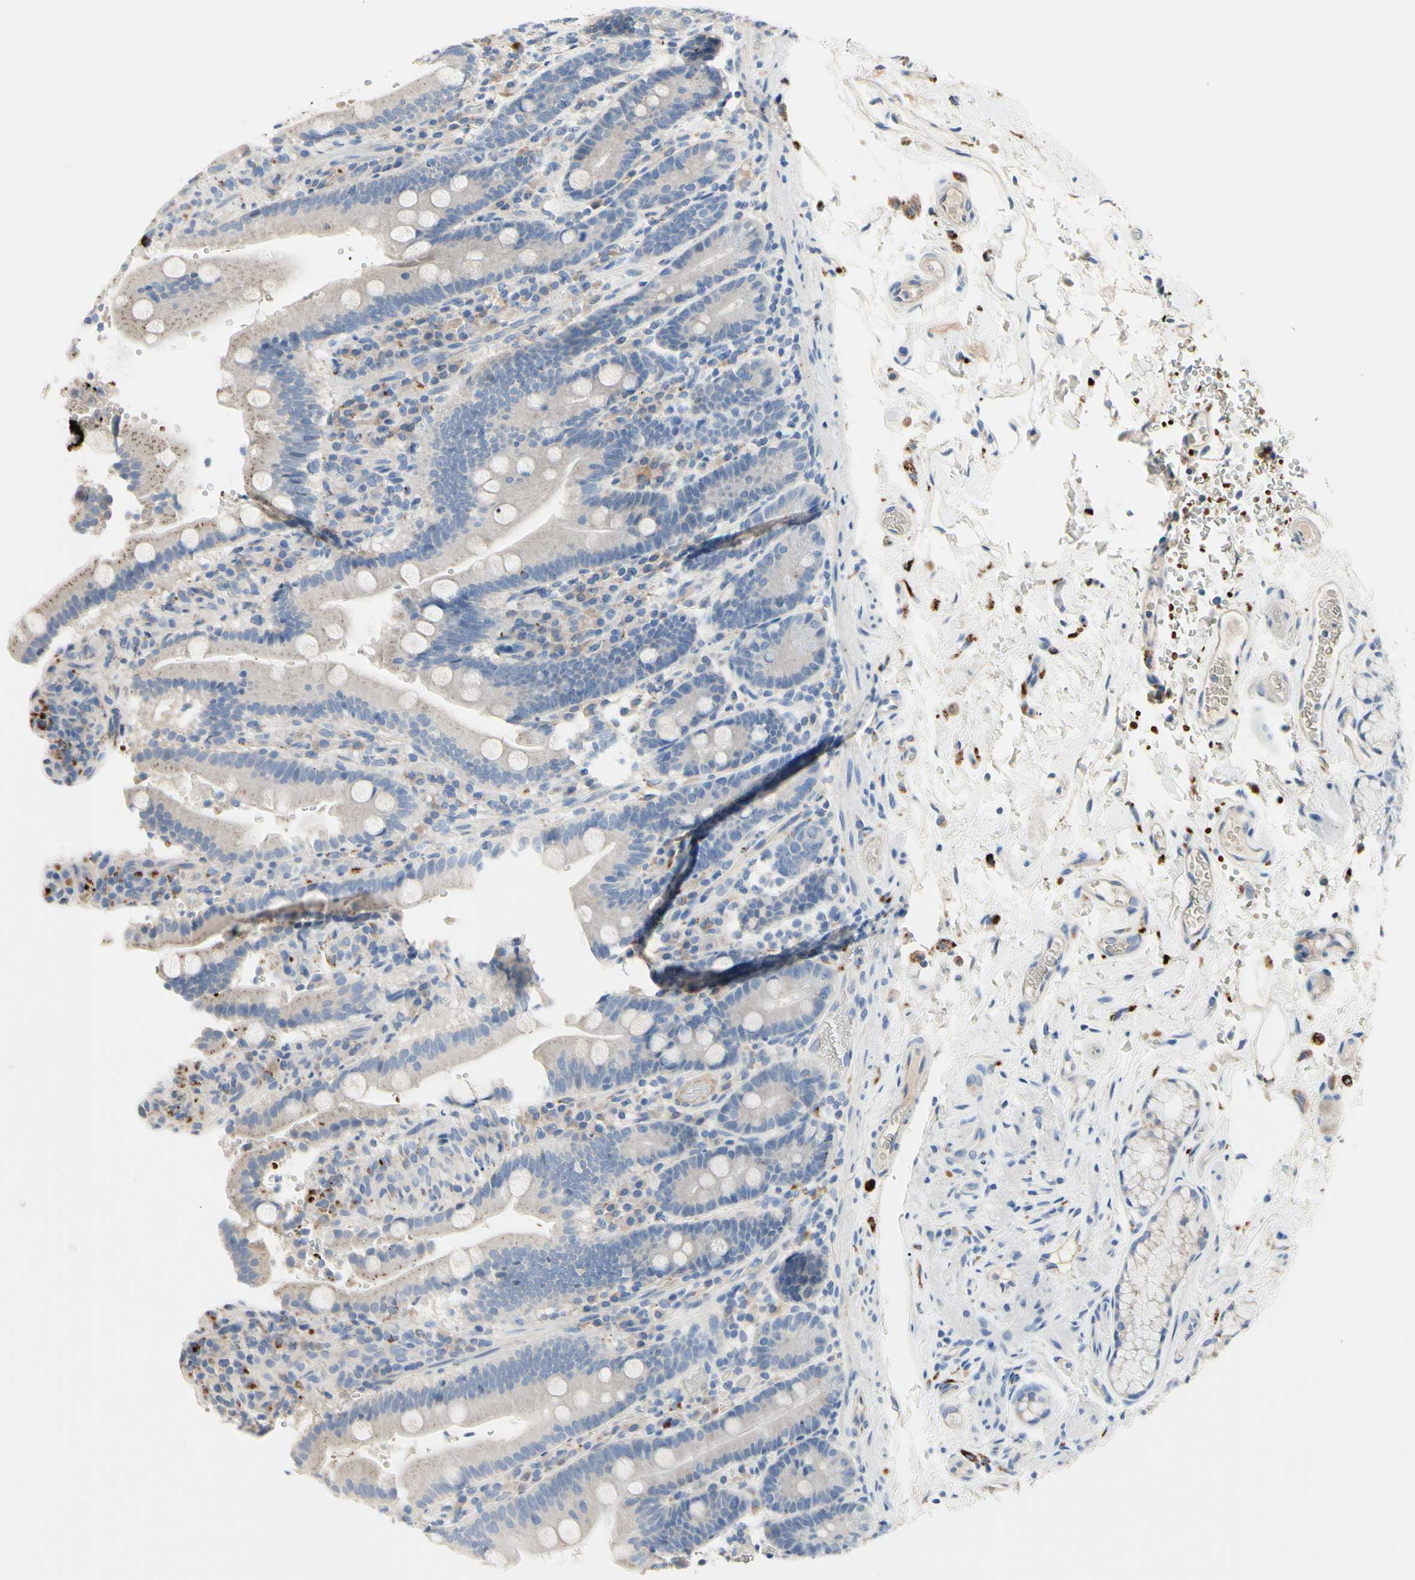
{"staining": {"intensity": "moderate", "quantity": "25%-75%", "location": "cytoplasmic/membranous"}, "tissue": "duodenum", "cell_type": "Glandular cells", "image_type": "normal", "snomed": [{"axis": "morphology", "description": "Normal tissue, NOS"}, {"axis": "topography", "description": "Small intestine, NOS"}], "caption": "Protein staining of unremarkable duodenum reveals moderate cytoplasmic/membranous staining in about 25%-75% of glandular cells.", "gene": "RETSAT", "patient": {"sex": "female", "age": 71}}